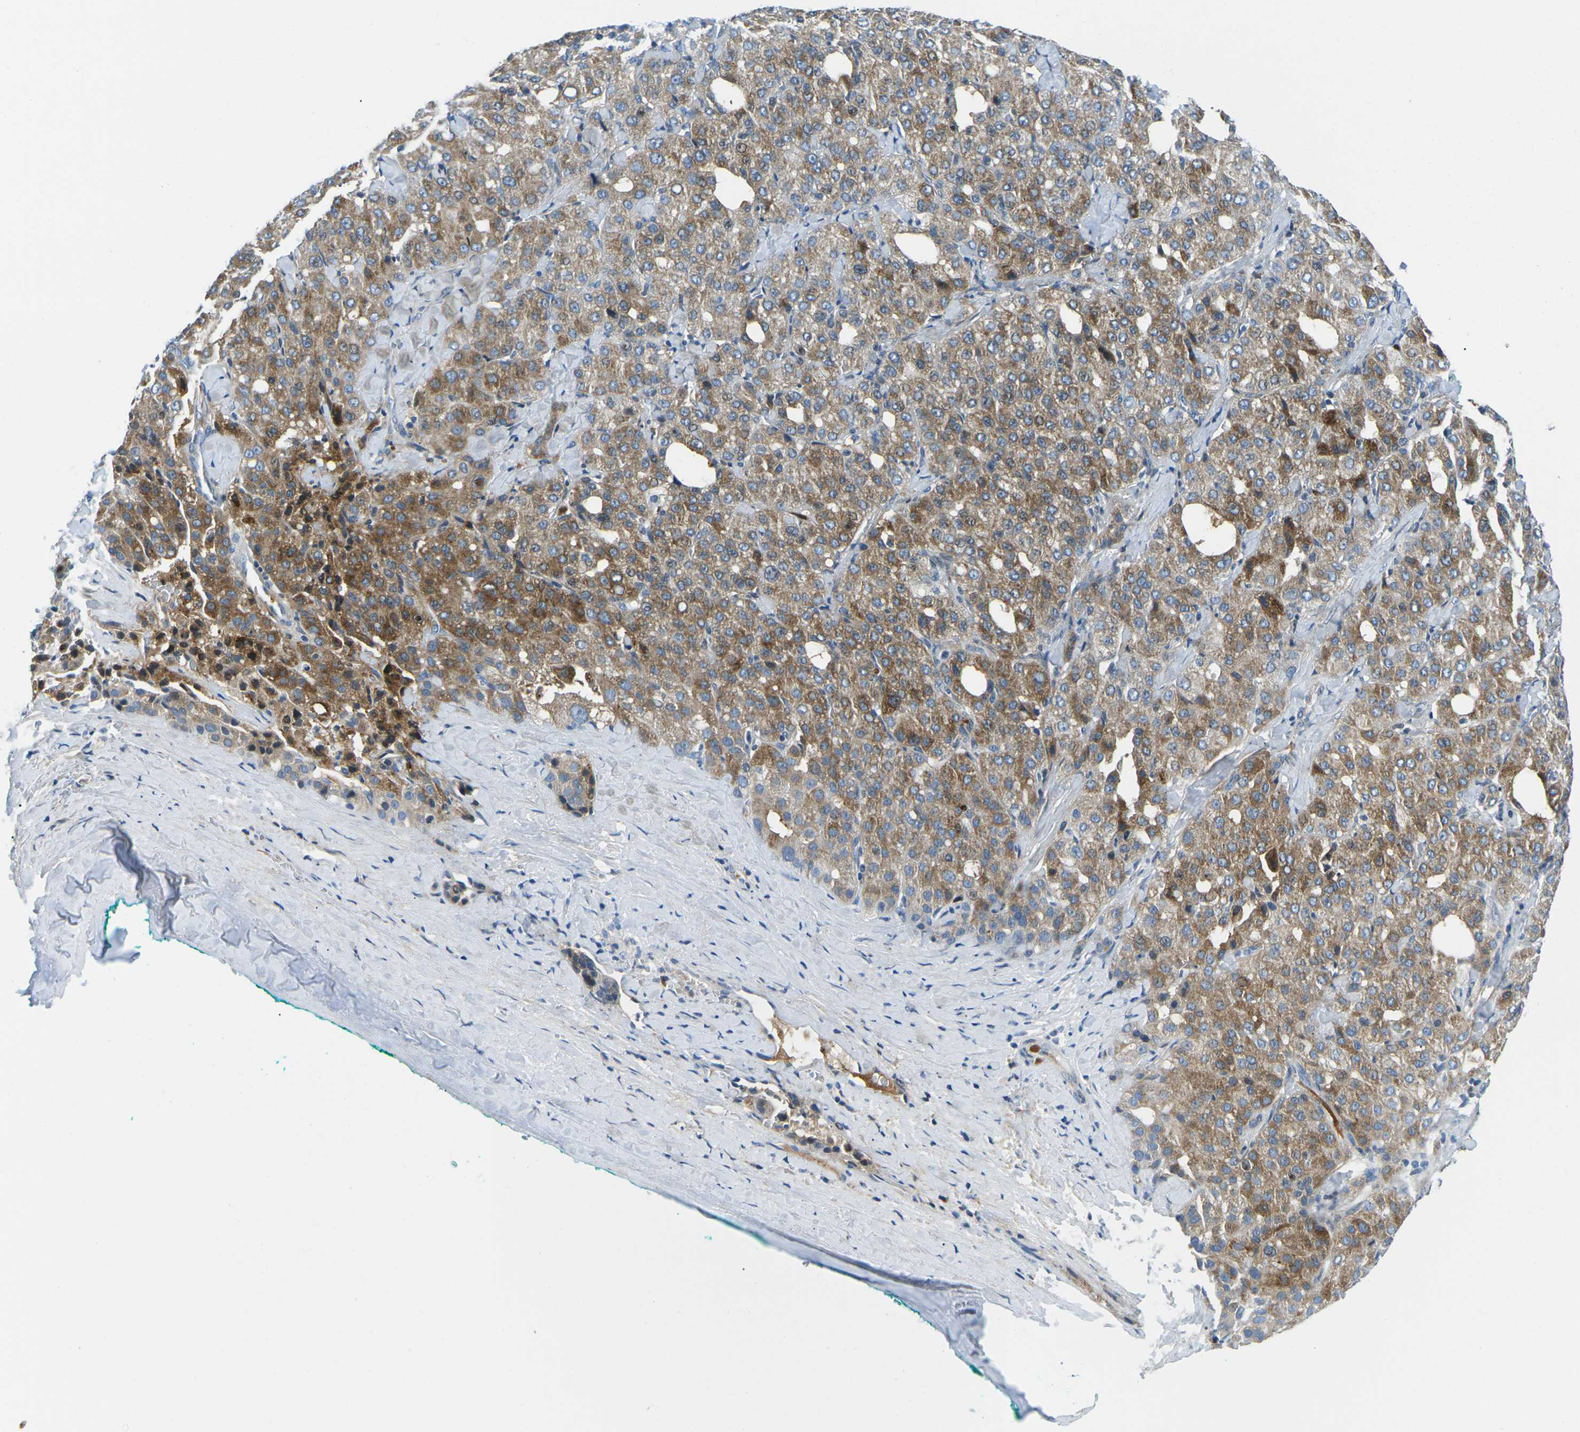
{"staining": {"intensity": "moderate", "quantity": ">75%", "location": "cytoplasmic/membranous"}, "tissue": "liver cancer", "cell_type": "Tumor cells", "image_type": "cancer", "snomed": [{"axis": "morphology", "description": "Carcinoma, Hepatocellular, NOS"}, {"axis": "topography", "description": "Liver"}], "caption": "Hepatocellular carcinoma (liver) tissue reveals moderate cytoplasmic/membranous expression in approximately >75% of tumor cells, visualized by immunohistochemistry.", "gene": "CFB", "patient": {"sex": "male", "age": 65}}